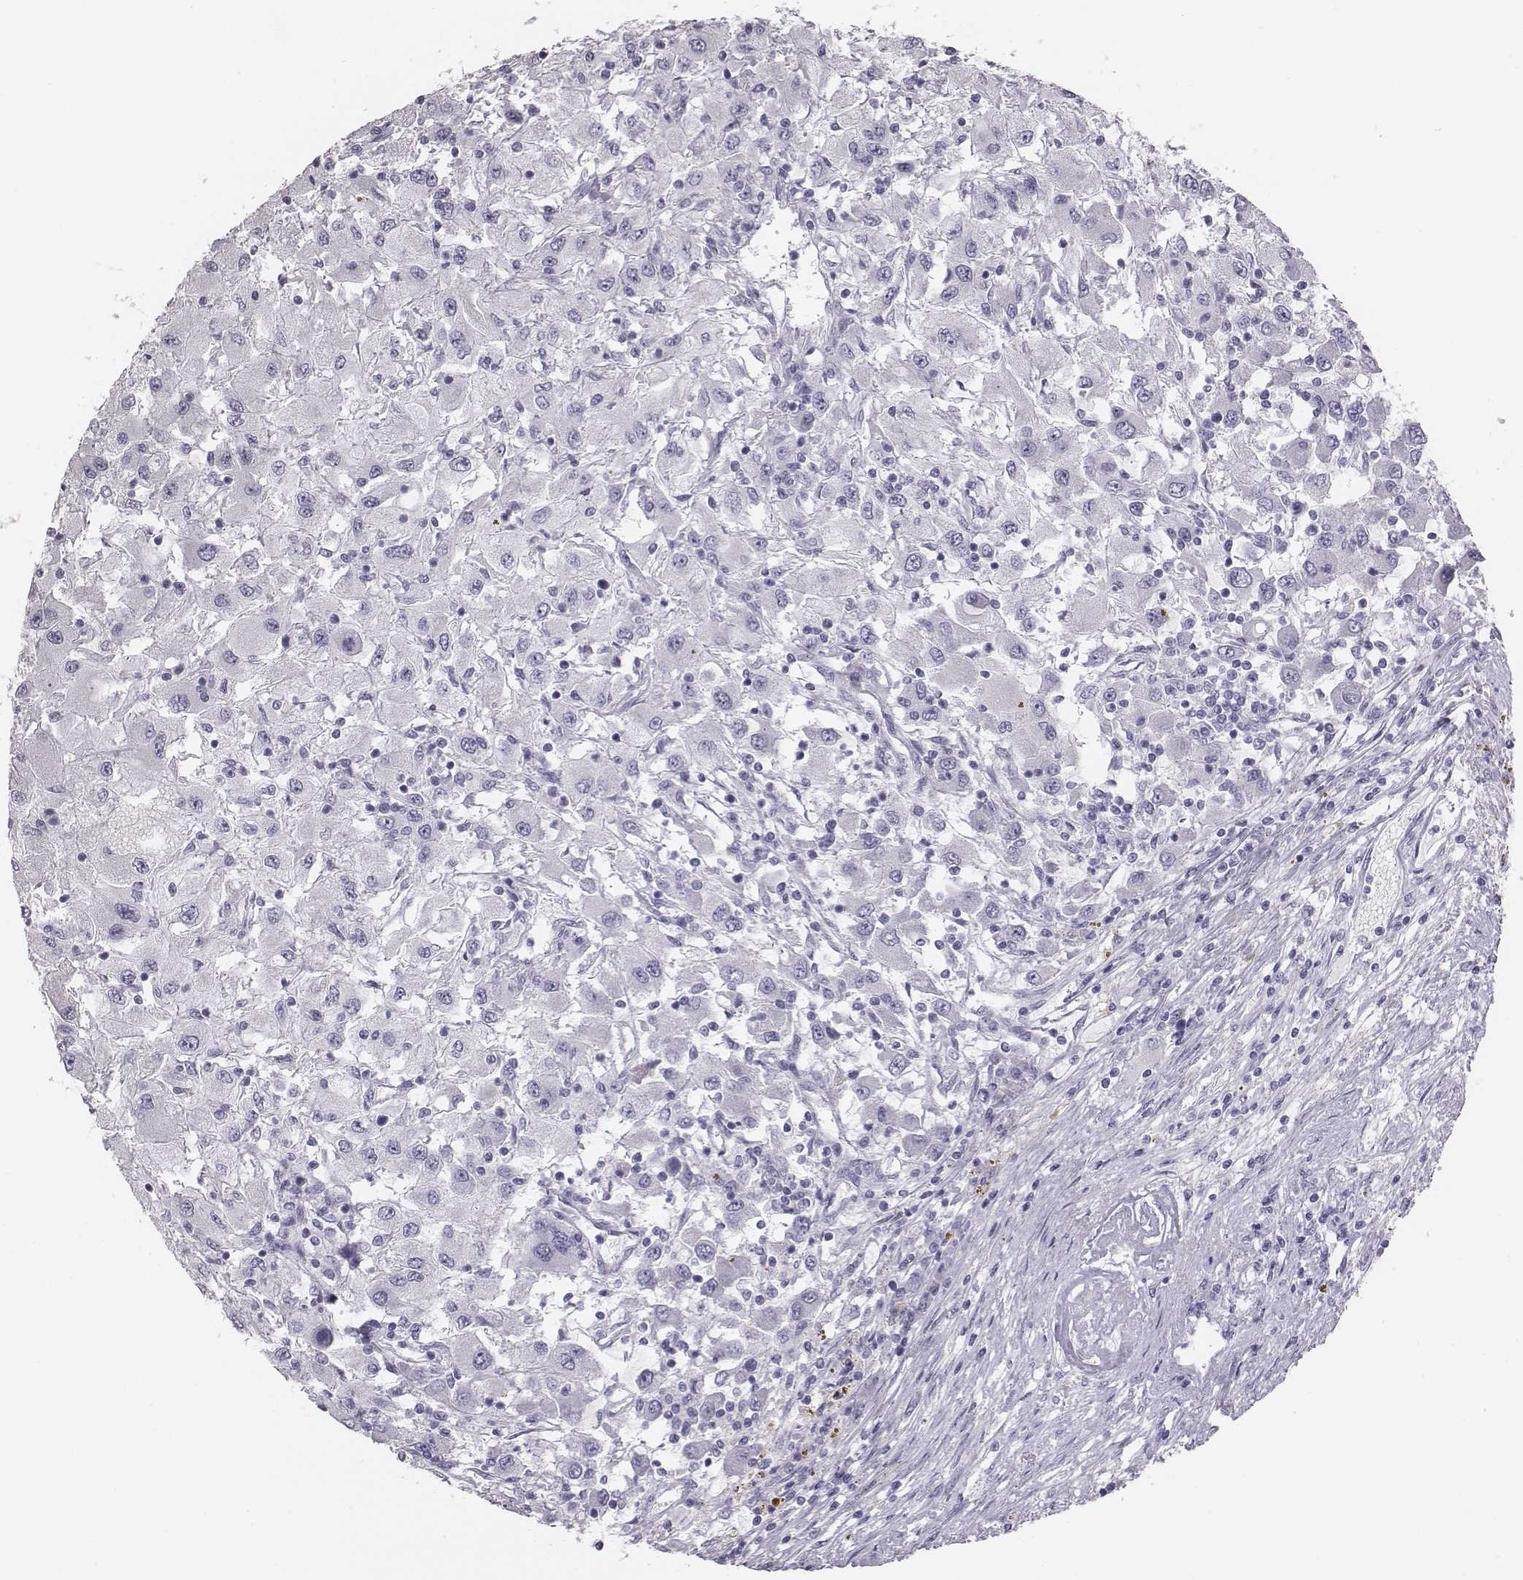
{"staining": {"intensity": "negative", "quantity": "none", "location": "none"}, "tissue": "renal cancer", "cell_type": "Tumor cells", "image_type": "cancer", "snomed": [{"axis": "morphology", "description": "Adenocarcinoma, NOS"}, {"axis": "topography", "description": "Kidney"}], "caption": "Image shows no protein expression in tumor cells of adenocarcinoma (renal) tissue.", "gene": "CACNG4", "patient": {"sex": "female", "age": 67}}